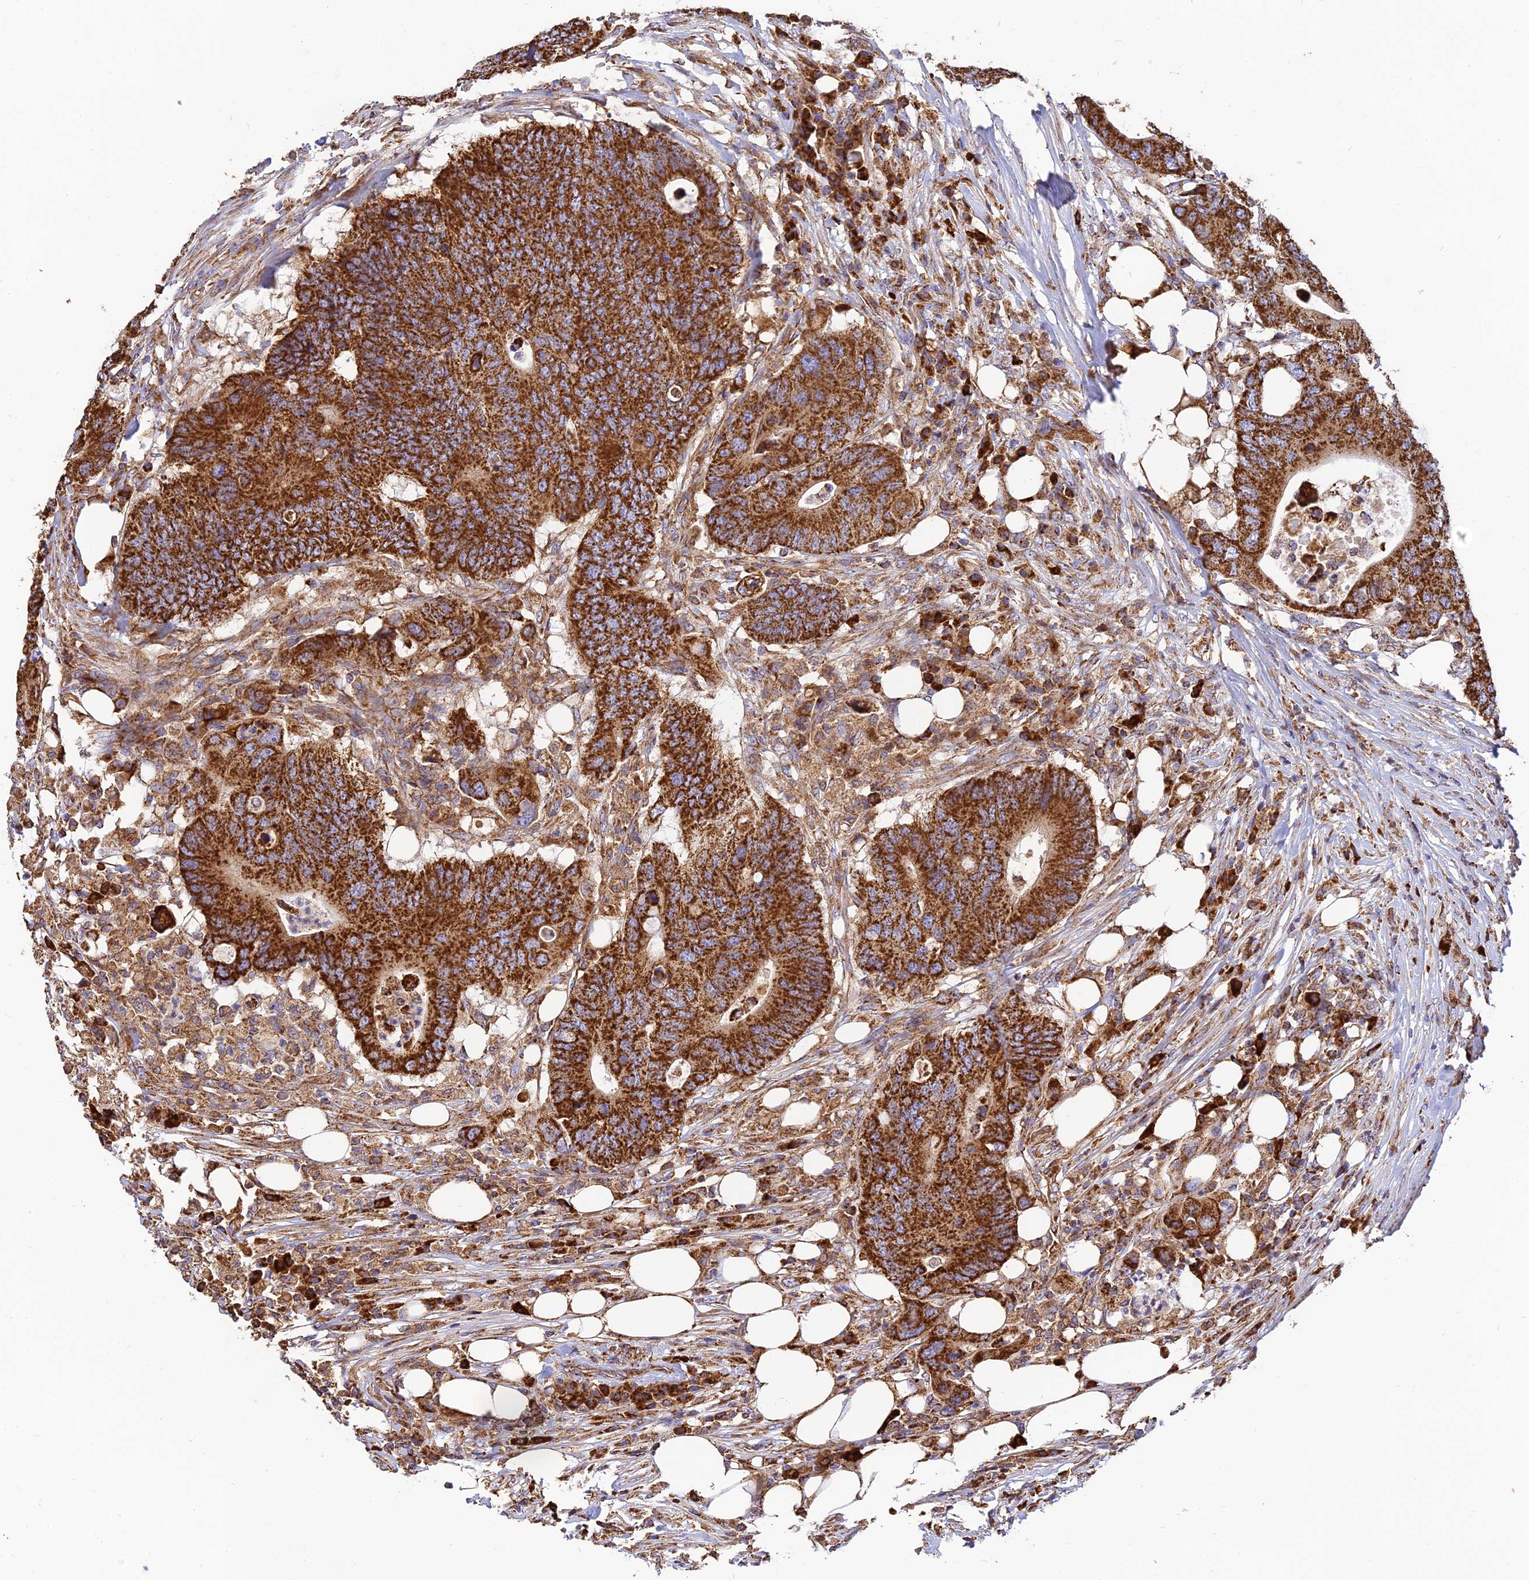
{"staining": {"intensity": "strong", "quantity": ">75%", "location": "cytoplasmic/membranous"}, "tissue": "colorectal cancer", "cell_type": "Tumor cells", "image_type": "cancer", "snomed": [{"axis": "morphology", "description": "Adenocarcinoma, NOS"}, {"axis": "topography", "description": "Colon"}], "caption": "Protein staining of adenocarcinoma (colorectal) tissue reveals strong cytoplasmic/membranous positivity in approximately >75% of tumor cells.", "gene": "THUMPD2", "patient": {"sex": "male", "age": 71}}